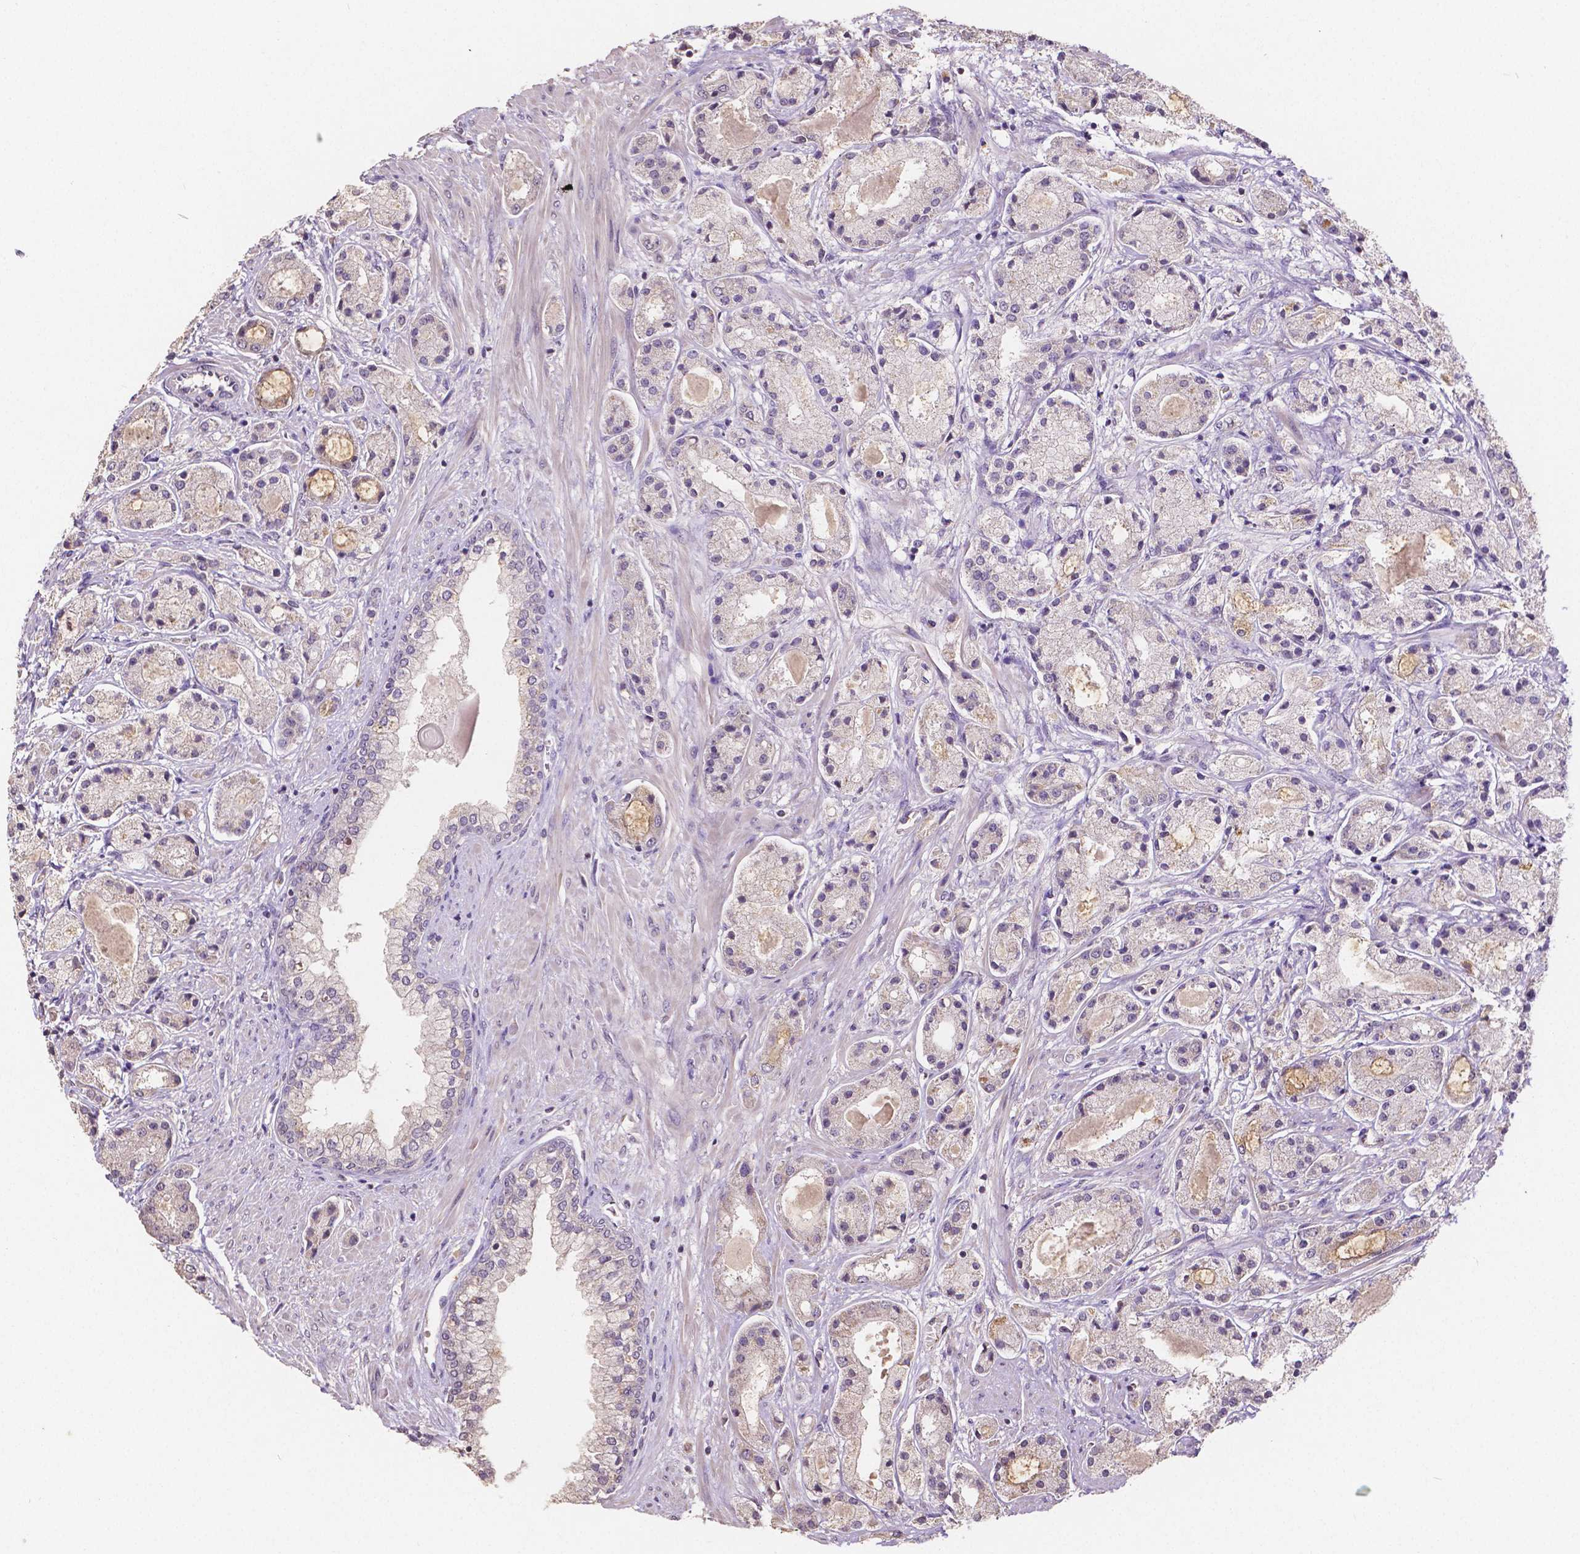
{"staining": {"intensity": "weak", "quantity": "<25%", "location": "cytoplasmic/membranous"}, "tissue": "prostate cancer", "cell_type": "Tumor cells", "image_type": "cancer", "snomed": [{"axis": "morphology", "description": "Adenocarcinoma, High grade"}, {"axis": "topography", "description": "Prostate"}], "caption": "Micrograph shows no significant protein staining in tumor cells of adenocarcinoma (high-grade) (prostate).", "gene": "ELAVL2", "patient": {"sex": "male", "age": 67}}